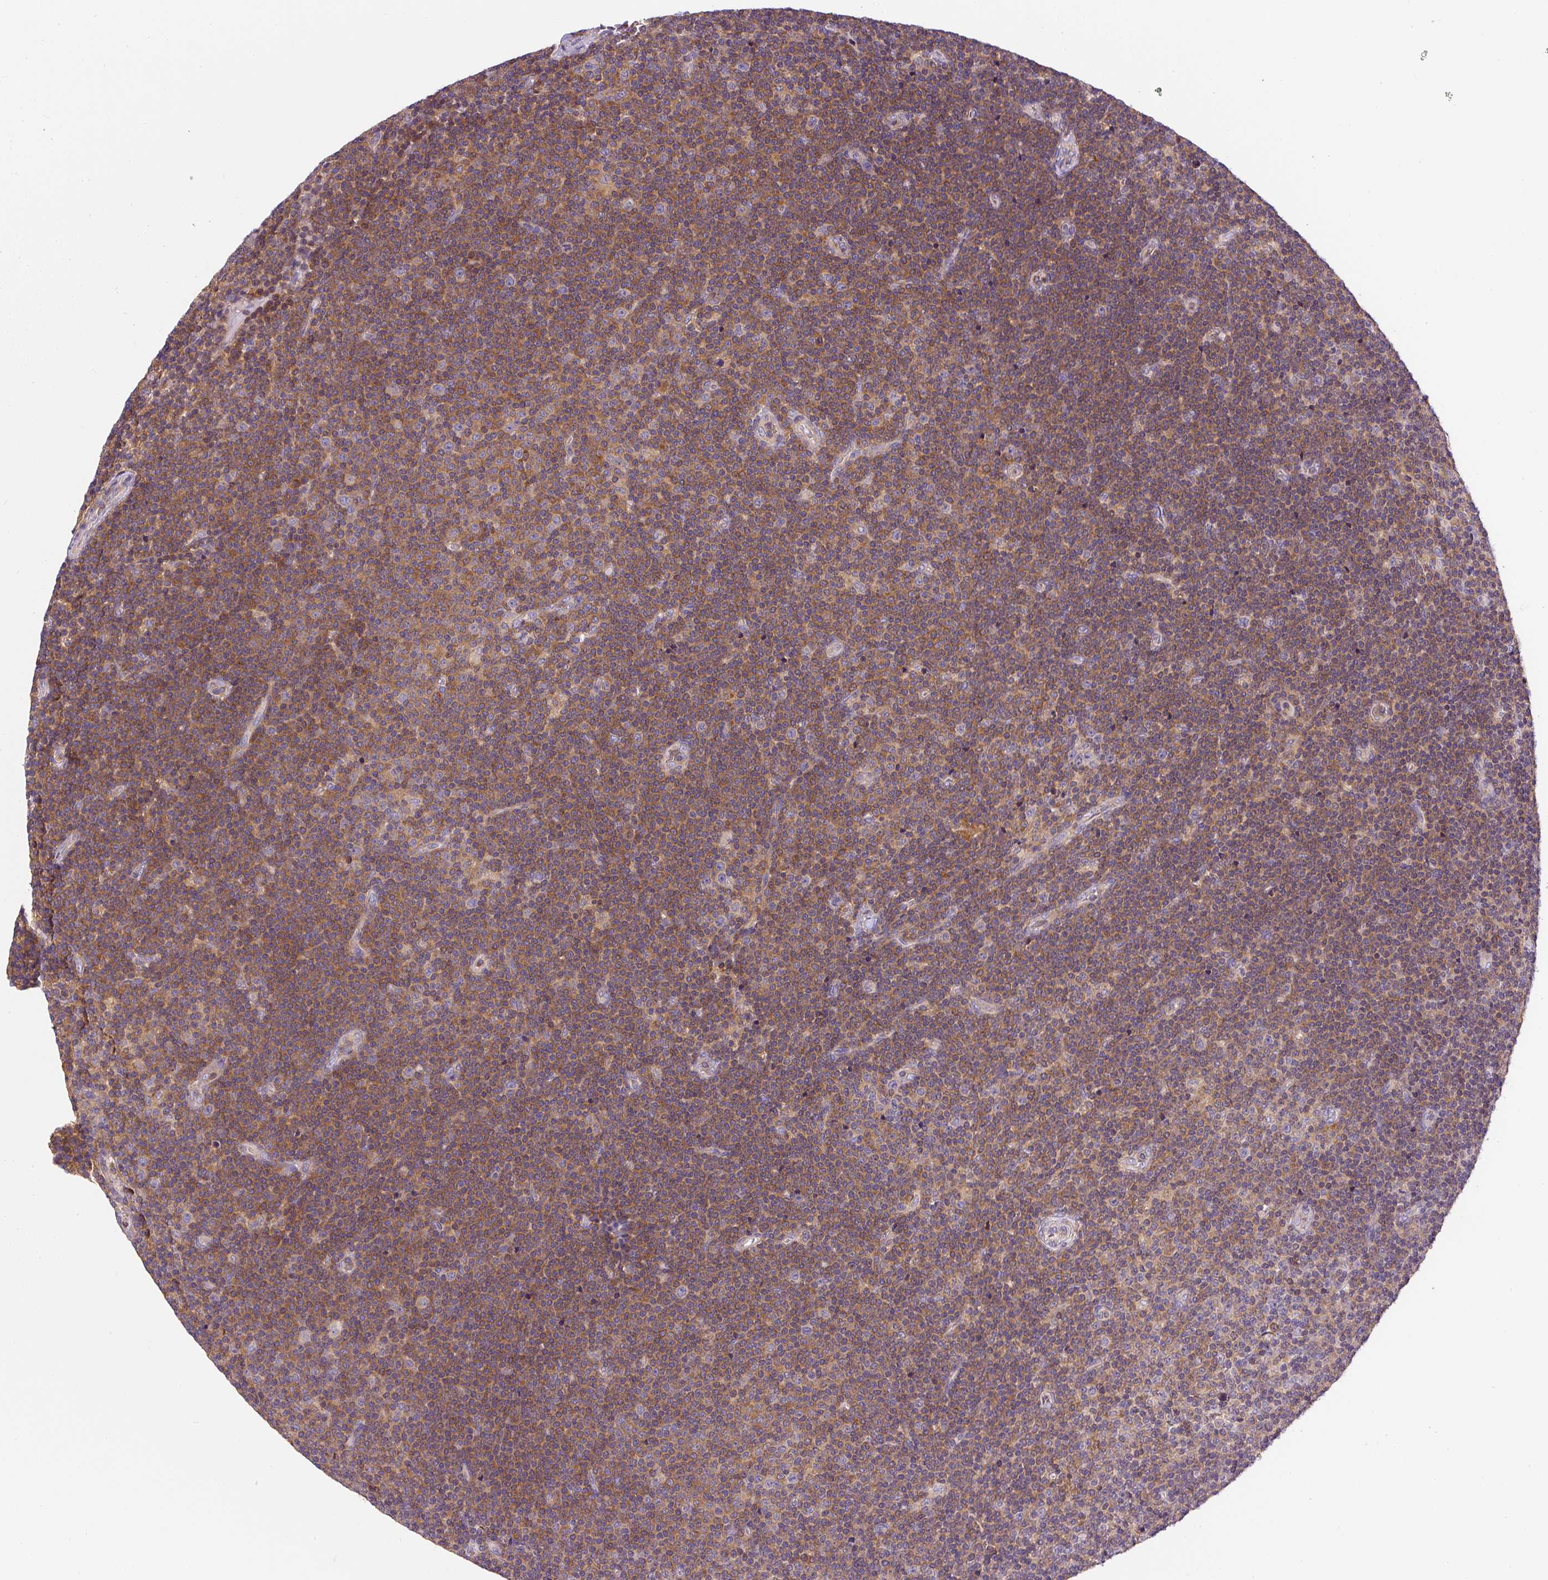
{"staining": {"intensity": "weak", "quantity": ">75%", "location": "cytoplasmic/membranous"}, "tissue": "lymphoma", "cell_type": "Tumor cells", "image_type": "cancer", "snomed": [{"axis": "morphology", "description": "Malignant lymphoma, non-Hodgkin's type, Low grade"}, {"axis": "topography", "description": "Lymph node"}], "caption": "There is low levels of weak cytoplasmic/membranous staining in tumor cells of low-grade malignant lymphoma, non-Hodgkin's type, as demonstrated by immunohistochemical staining (brown color).", "gene": "CCDC28A", "patient": {"sex": "male", "age": 48}}